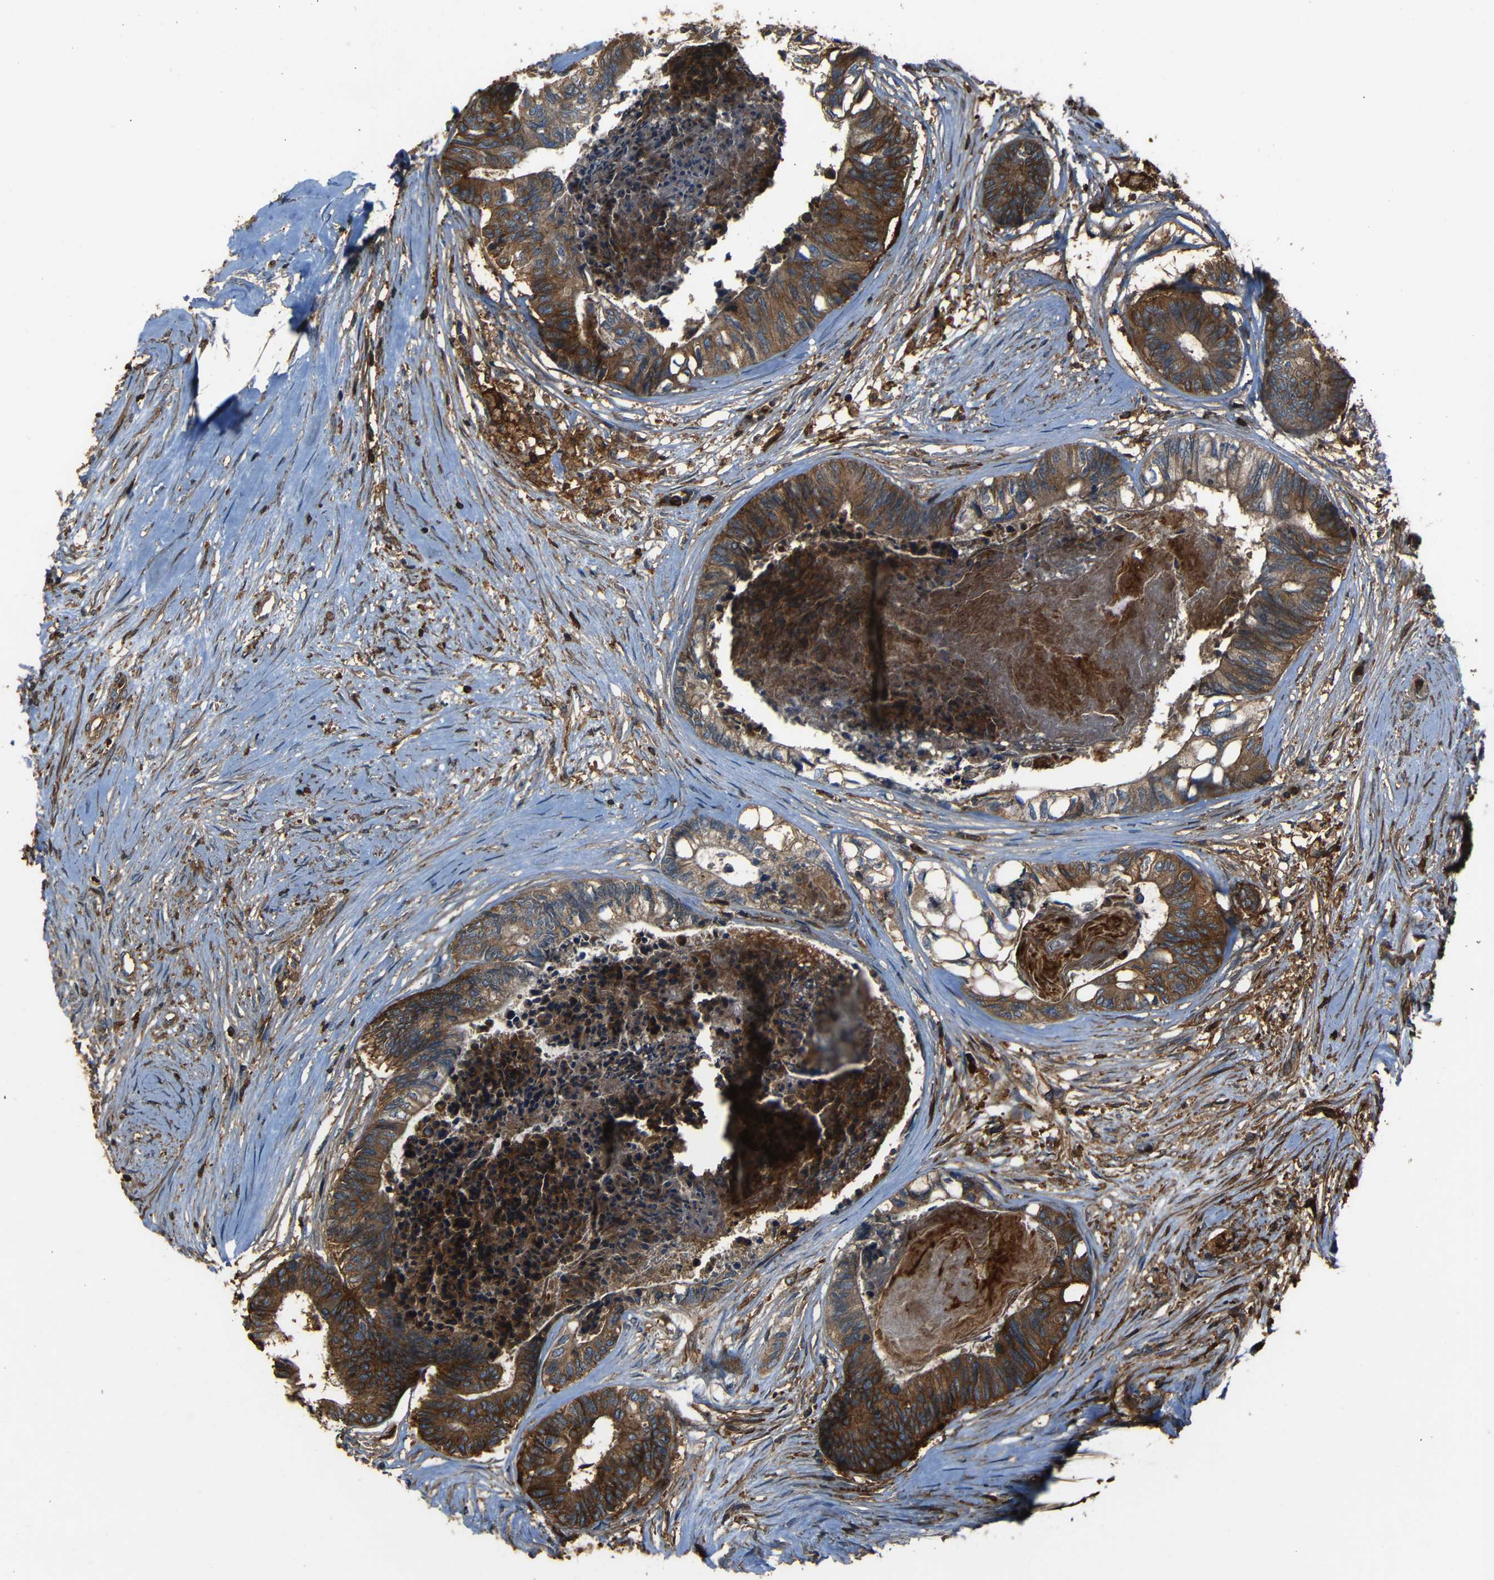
{"staining": {"intensity": "strong", "quantity": ">75%", "location": "cytoplasmic/membranous"}, "tissue": "colorectal cancer", "cell_type": "Tumor cells", "image_type": "cancer", "snomed": [{"axis": "morphology", "description": "Adenocarcinoma, NOS"}, {"axis": "topography", "description": "Rectum"}], "caption": "Colorectal cancer stained for a protein (brown) reveals strong cytoplasmic/membranous positive positivity in approximately >75% of tumor cells.", "gene": "ADGRE5", "patient": {"sex": "male", "age": 63}}